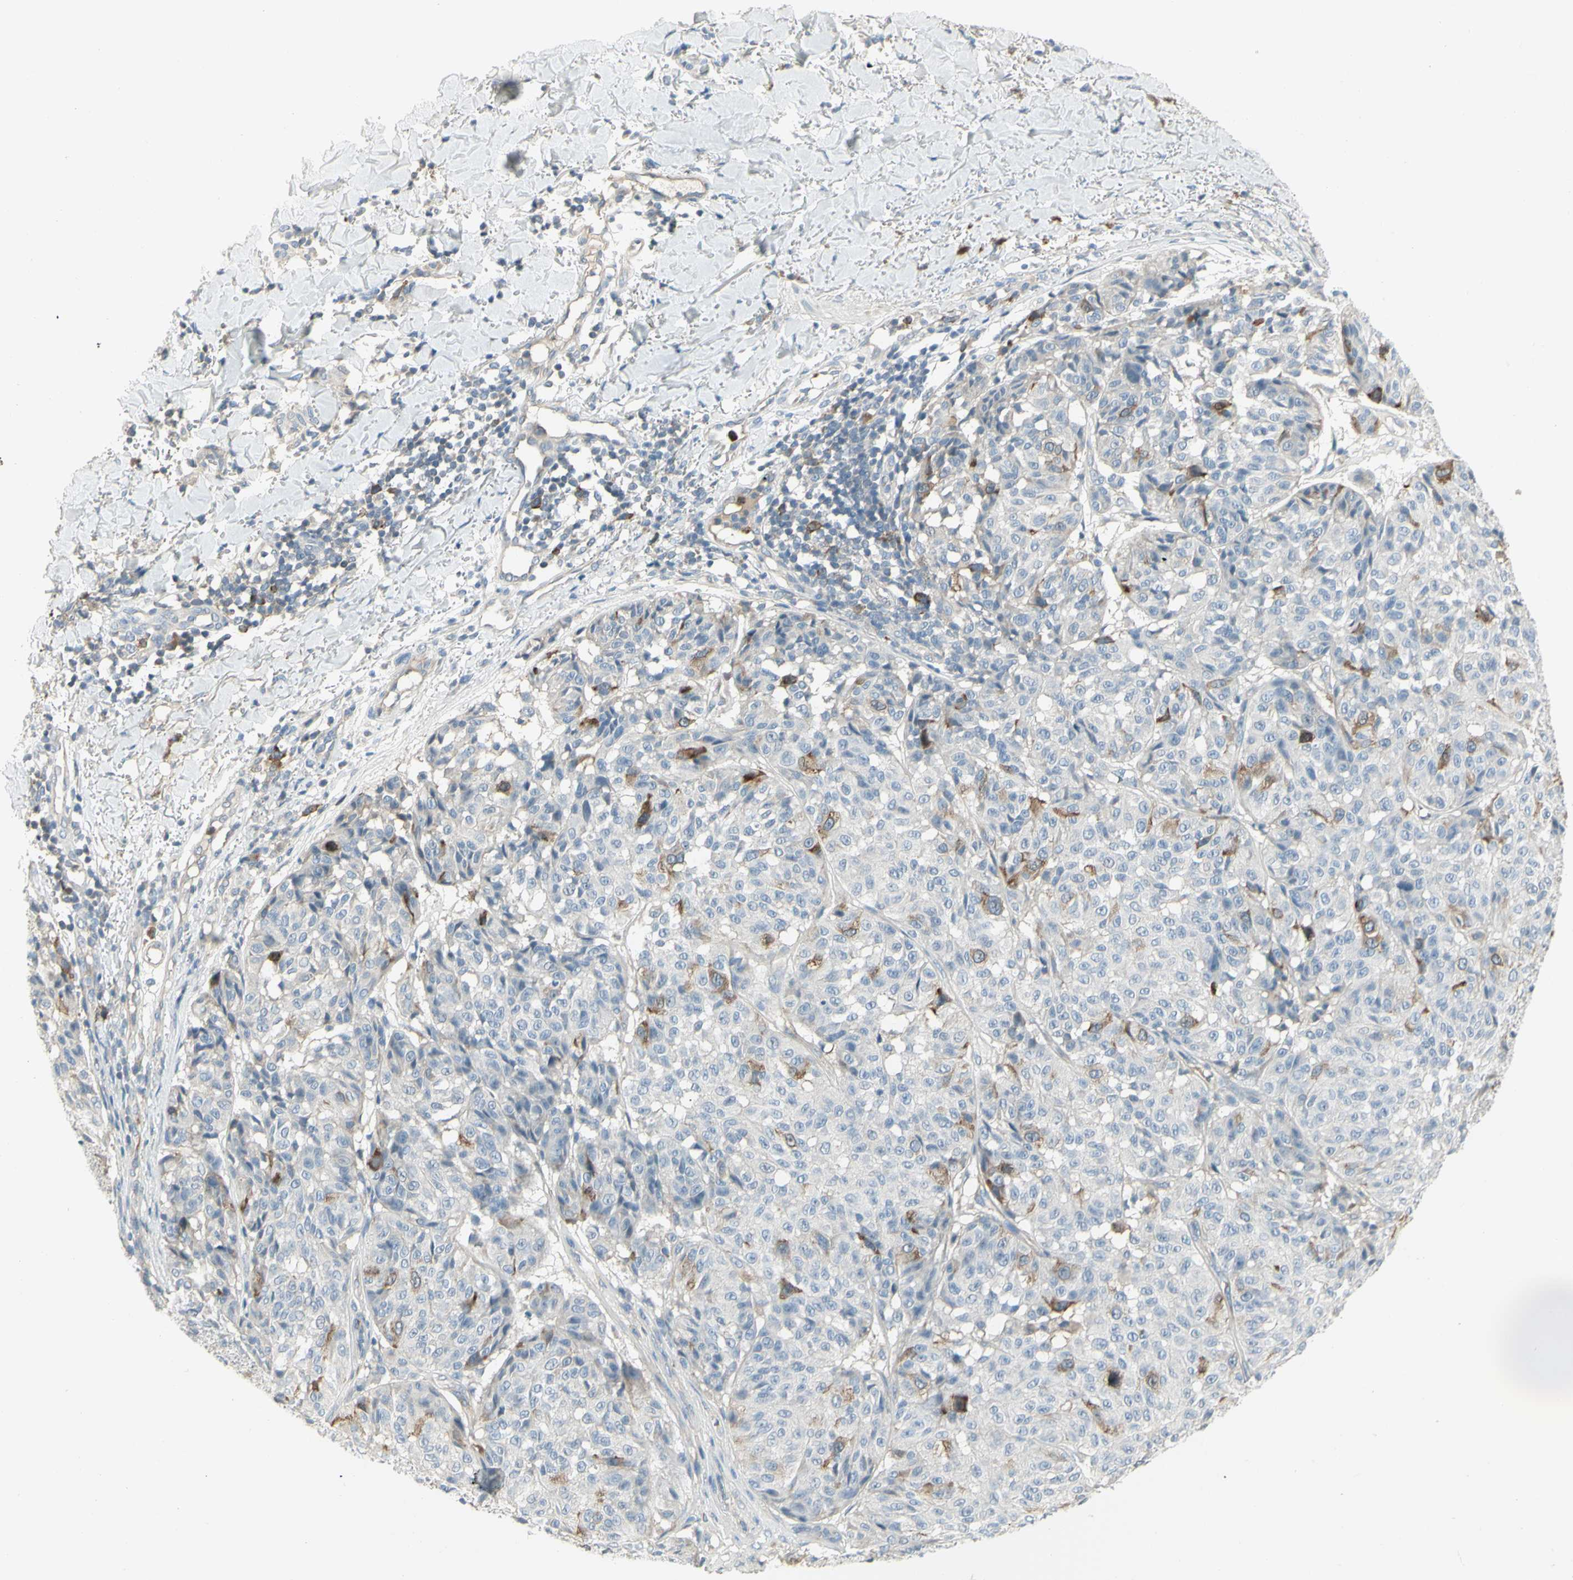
{"staining": {"intensity": "moderate", "quantity": "<25%", "location": "cytoplasmic/membranous"}, "tissue": "melanoma", "cell_type": "Tumor cells", "image_type": "cancer", "snomed": [{"axis": "morphology", "description": "Malignant melanoma, NOS"}, {"axis": "topography", "description": "Skin"}], "caption": "Protein expression analysis of human melanoma reveals moderate cytoplasmic/membranous staining in about <25% of tumor cells. (Stains: DAB in brown, nuclei in blue, Microscopy: brightfield microscopy at high magnification).", "gene": "CCNB2", "patient": {"sex": "female", "age": 46}}